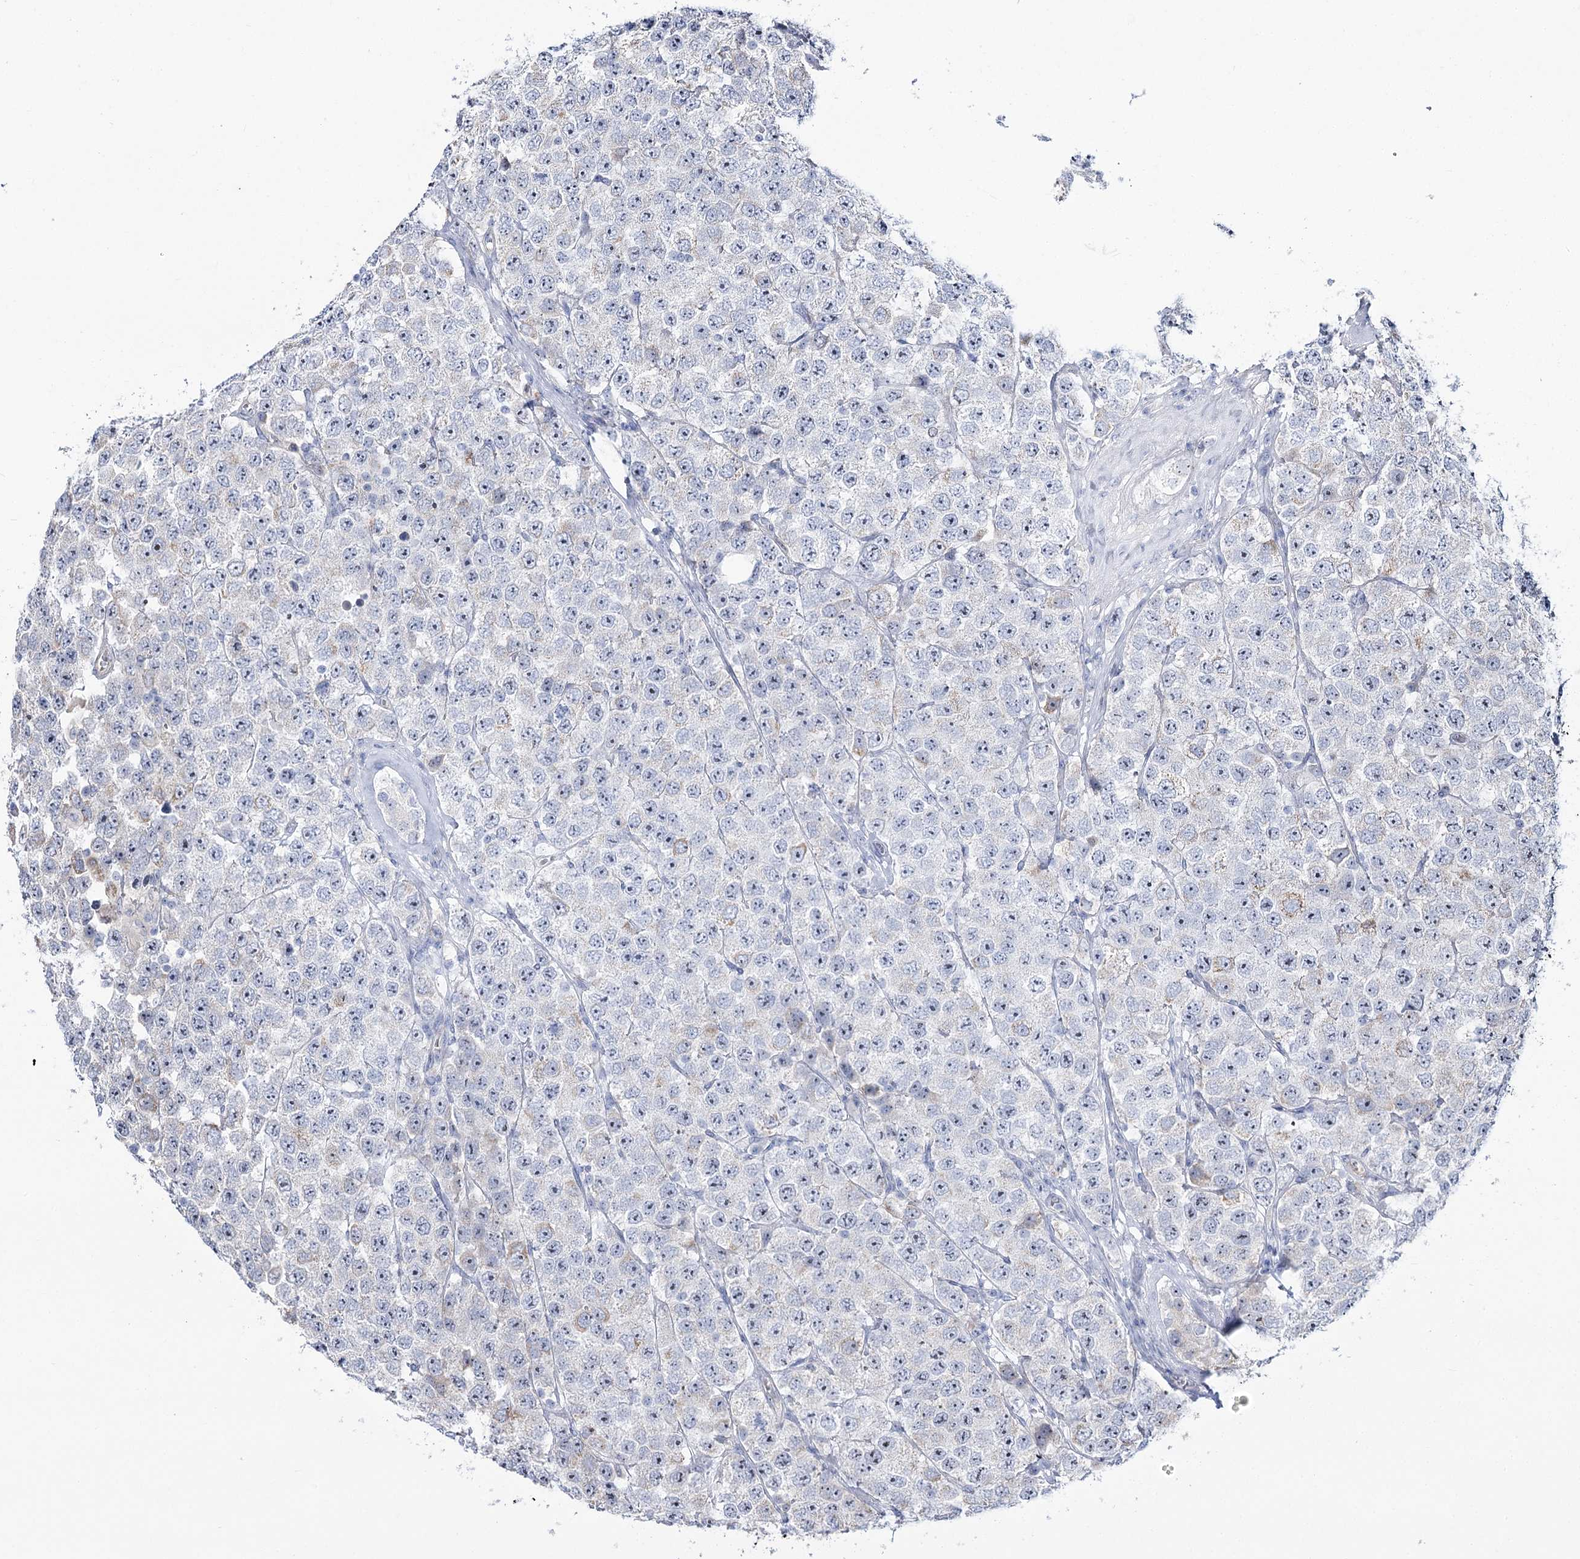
{"staining": {"intensity": "negative", "quantity": "none", "location": "none"}, "tissue": "testis cancer", "cell_type": "Tumor cells", "image_type": "cancer", "snomed": [{"axis": "morphology", "description": "Seminoma, NOS"}, {"axis": "topography", "description": "Testis"}], "caption": "High magnification brightfield microscopy of testis cancer stained with DAB (3,3'-diaminobenzidine) (brown) and counterstained with hematoxylin (blue): tumor cells show no significant staining.", "gene": "SUOX", "patient": {"sex": "male", "age": 28}}